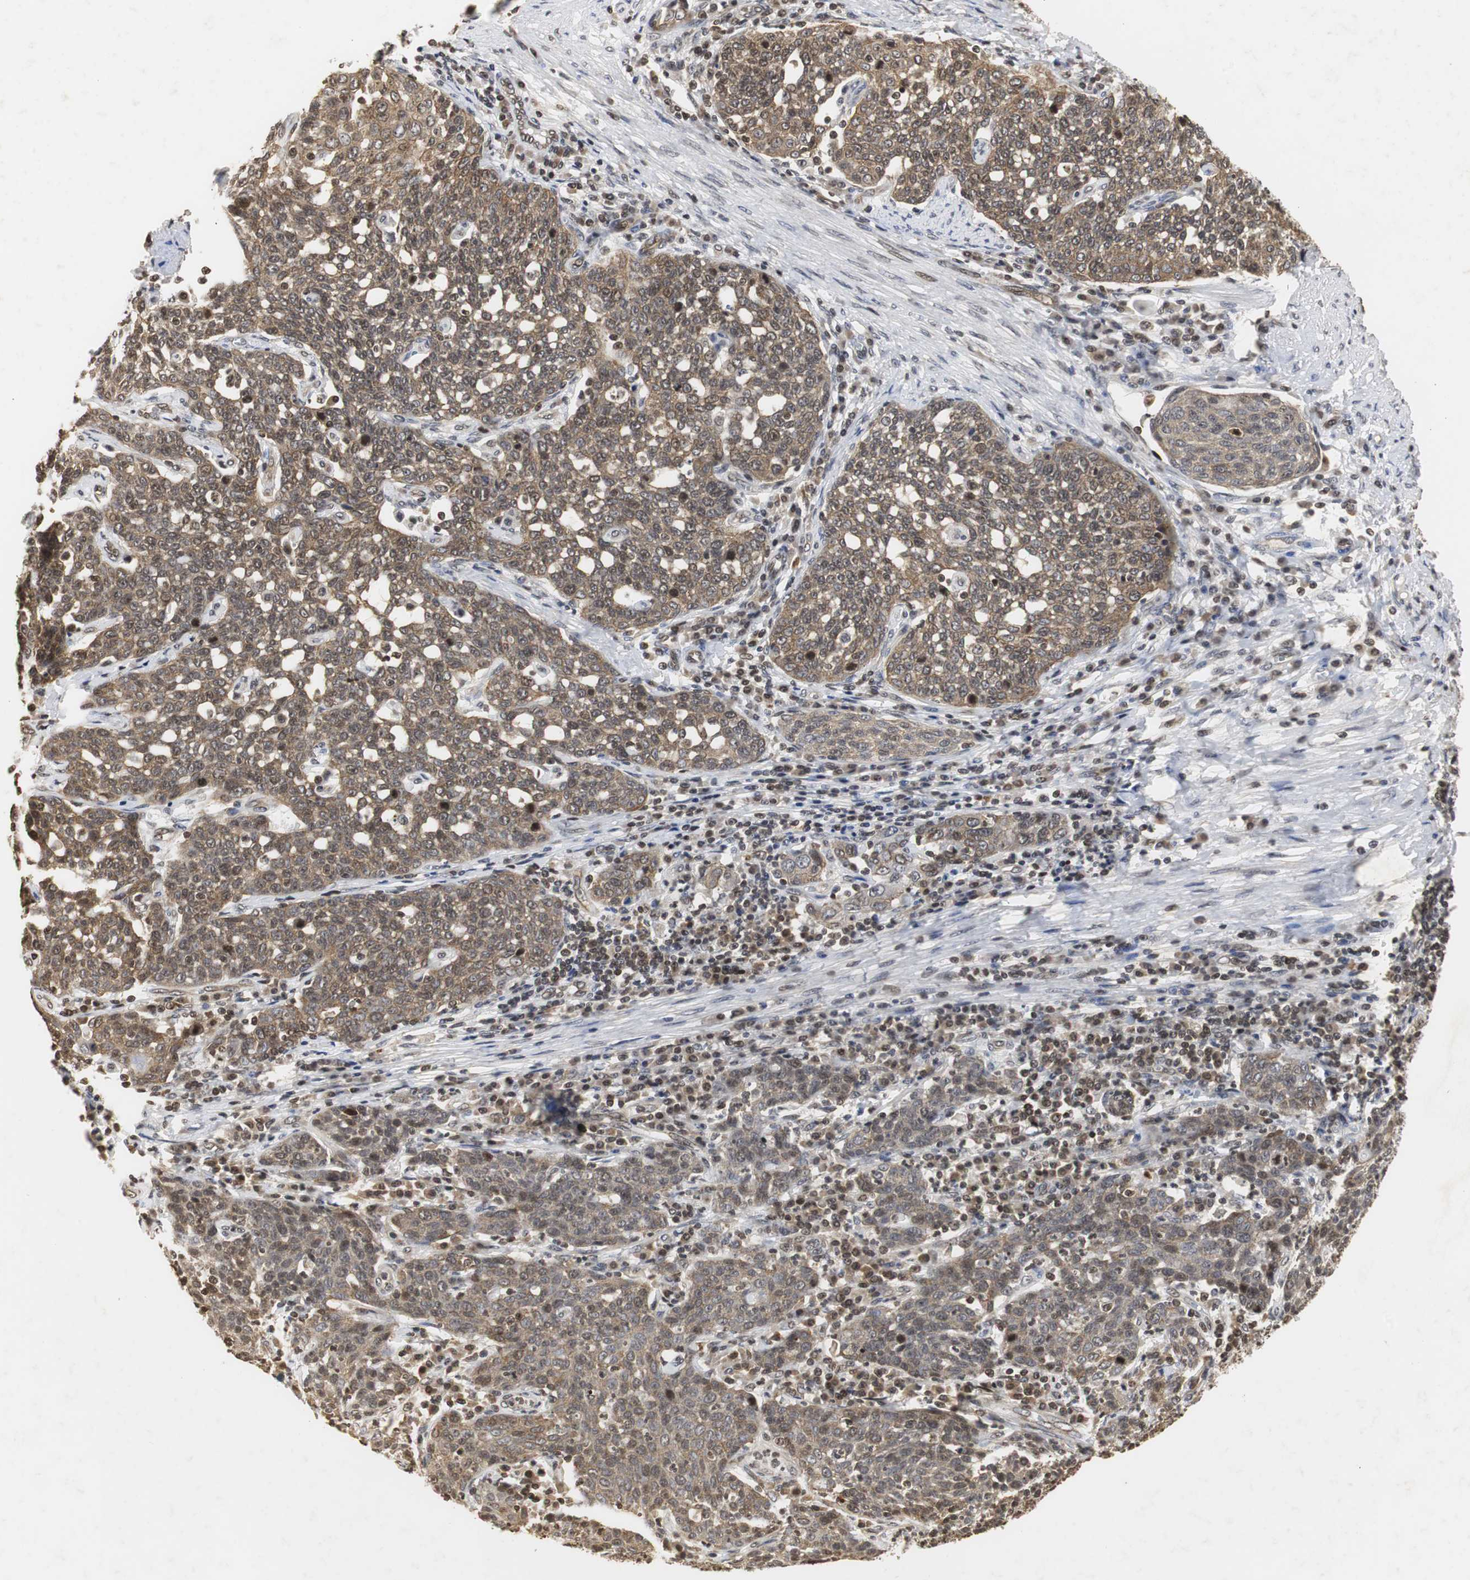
{"staining": {"intensity": "moderate", "quantity": ">75%", "location": "cytoplasmic/membranous"}, "tissue": "cervical cancer", "cell_type": "Tumor cells", "image_type": "cancer", "snomed": [{"axis": "morphology", "description": "Squamous cell carcinoma, NOS"}, {"axis": "topography", "description": "Cervix"}], "caption": "DAB (3,3'-diaminobenzidine) immunohistochemical staining of squamous cell carcinoma (cervical) displays moderate cytoplasmic/membranous protein staining in approximately >75% of tumor cells.", "gene": "ZFC3H1", "patient": {"sex": "female", "age": 34}}